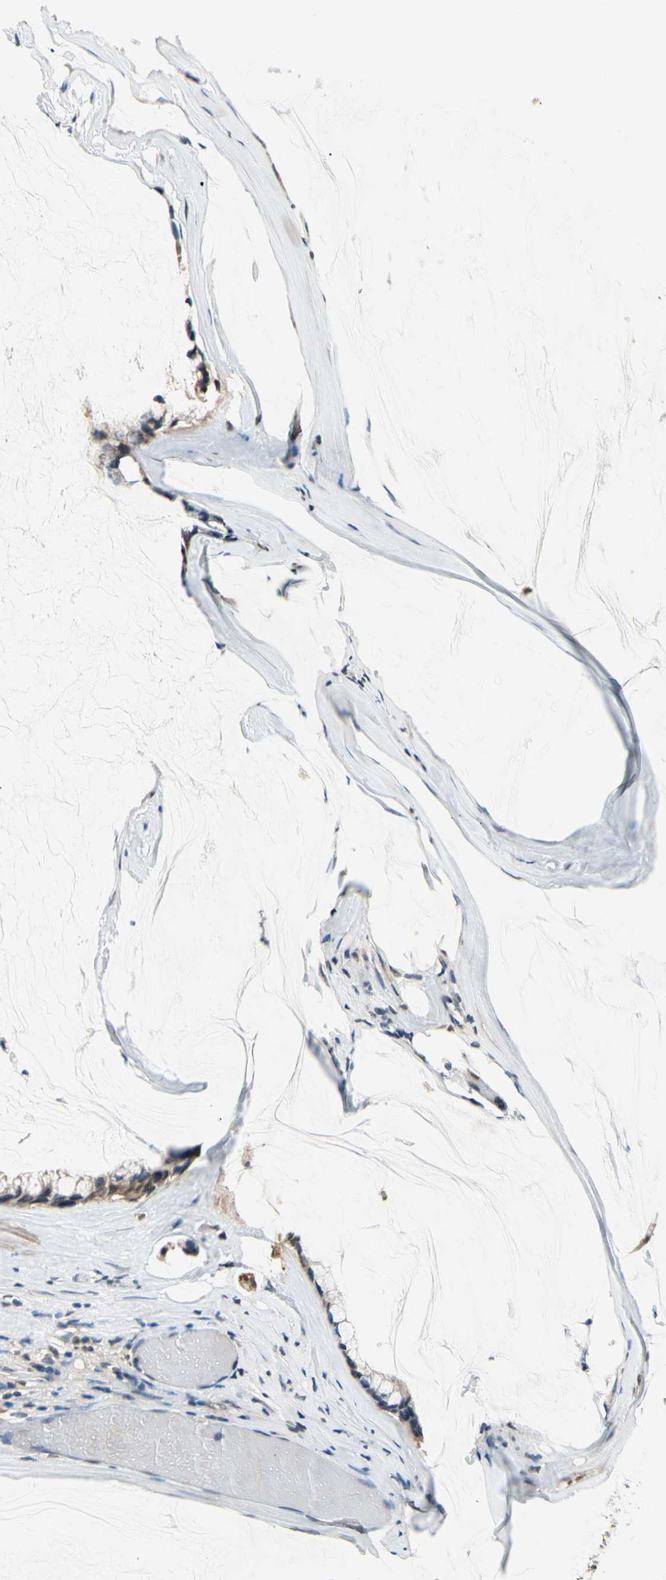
{"staining": {"intensity": "moderate", "quantity": ">75%", "location": "cytoplasmic/membranous"}, "tissue": "ovarian cancer", "cell_type": "Tumor cells", "image_type": "cancer", "snomed": [{"axis": "morphology", "description": "Cystadenocarcinoma, mucinous, NOS"}, {"axis": "topography", "description": "Ovary"}], "caption": "Mucinous cystadenocarcinoma (ovarian) stained for a protein (brown) shows moderate cytoplasmic/membranous positive expression in approximately >75% of tumor cells.", "gene": "GCLC", "patient": {"sex": "female", "age": 39}}